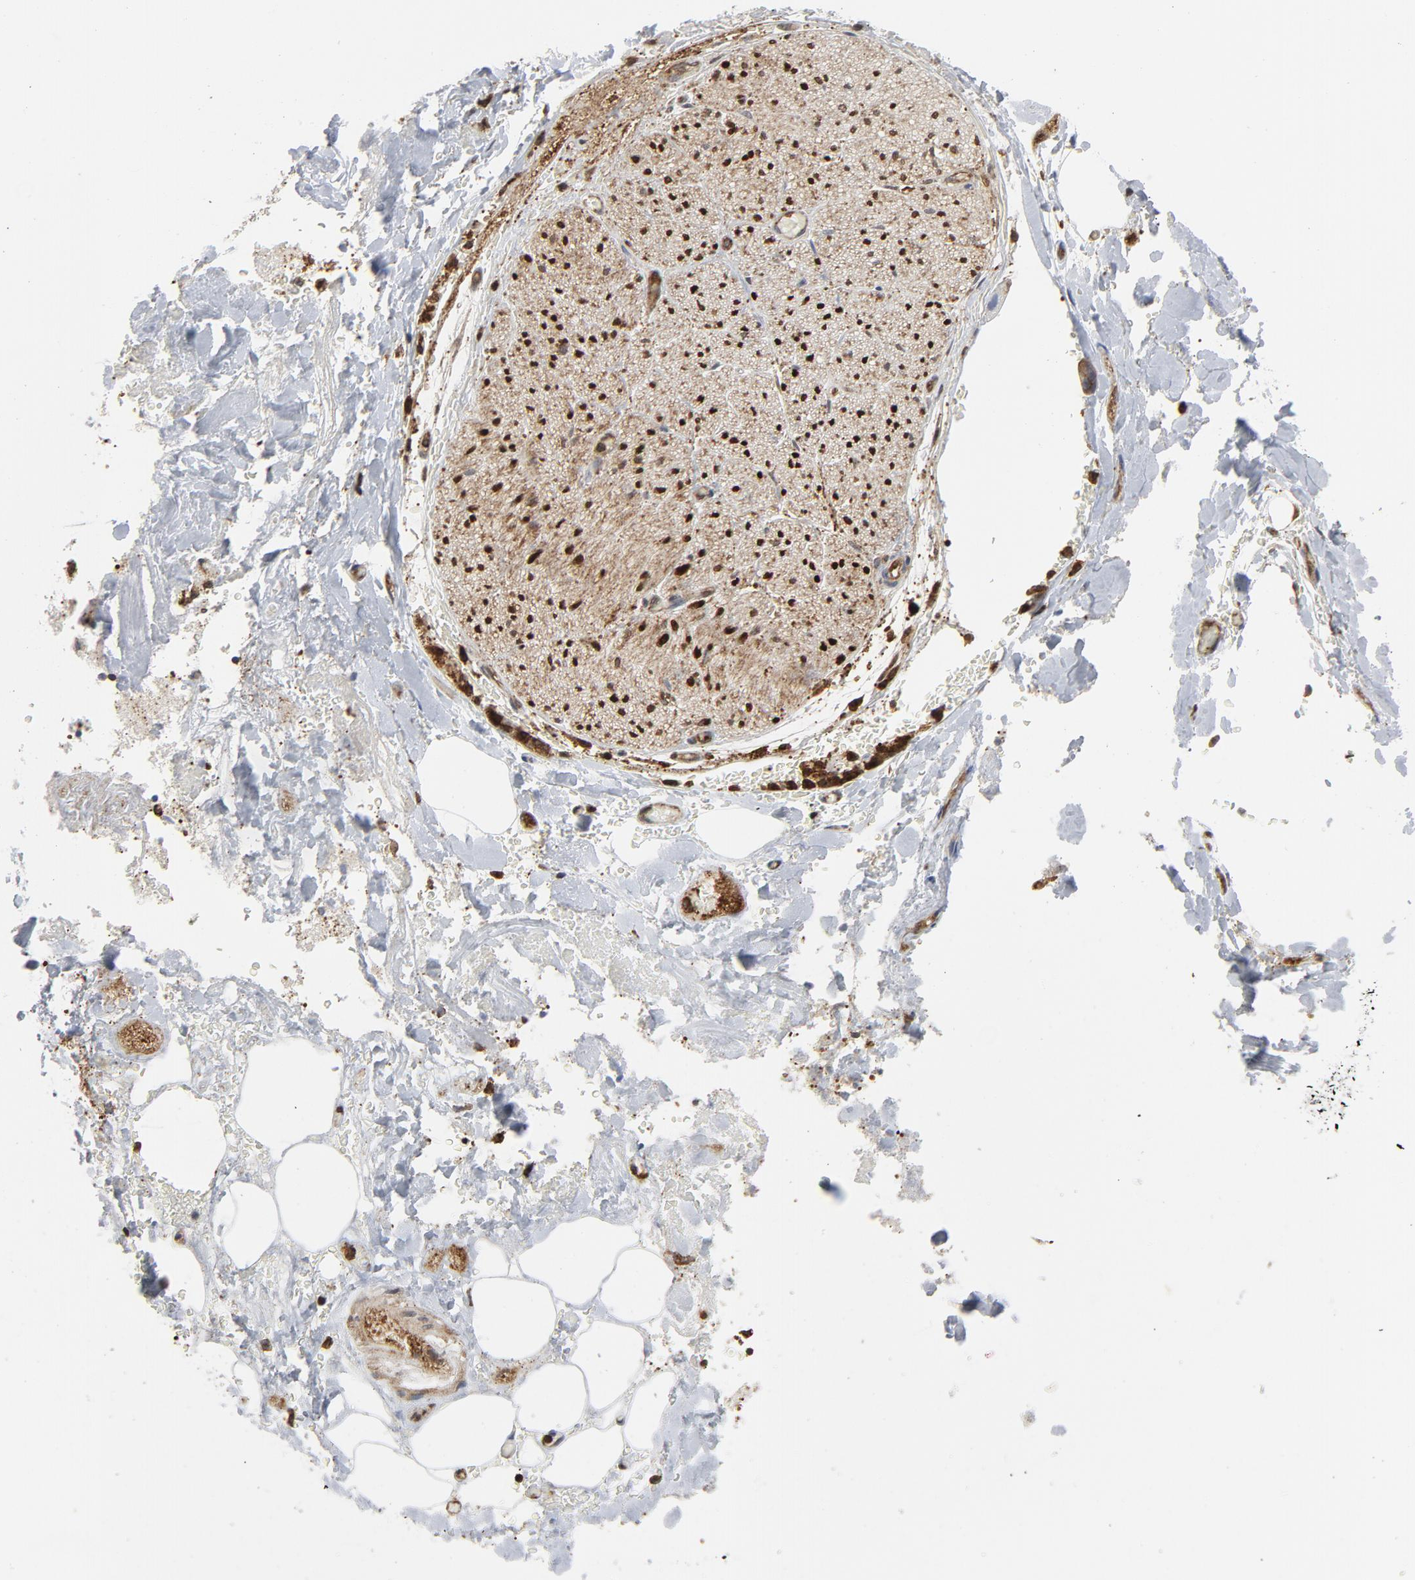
{"staining": {"intensity": "moderate", "quantity": "25%-75%", "location": "cytoplasmic/membranous"}, "tissue": "adipose tissue", "cell_type": "Adipocytes", "image_type": "normal", "snomed": [{"axis": "morphology", "description": "Normal tissue, NOS"}, {"axis": "morphology", "description": "Cholangiocarcinoma"}, {"axis": "topography", "description": "Liver"}, {"axis": "topography", "description": "Peripheral nerve tissue"}], "caption": "A medium amount of moderate cytoplasmic/membranous expression is appreciated in approximately 25%-75% of adipocytes in unremarkable adipose tissue. Using DAB (brown) and hematoxylin (blue) stains, captured at high magnification using brightfield microscopy.", "gene": "YES1", "patient": {"sex": "male", "age": 50}}